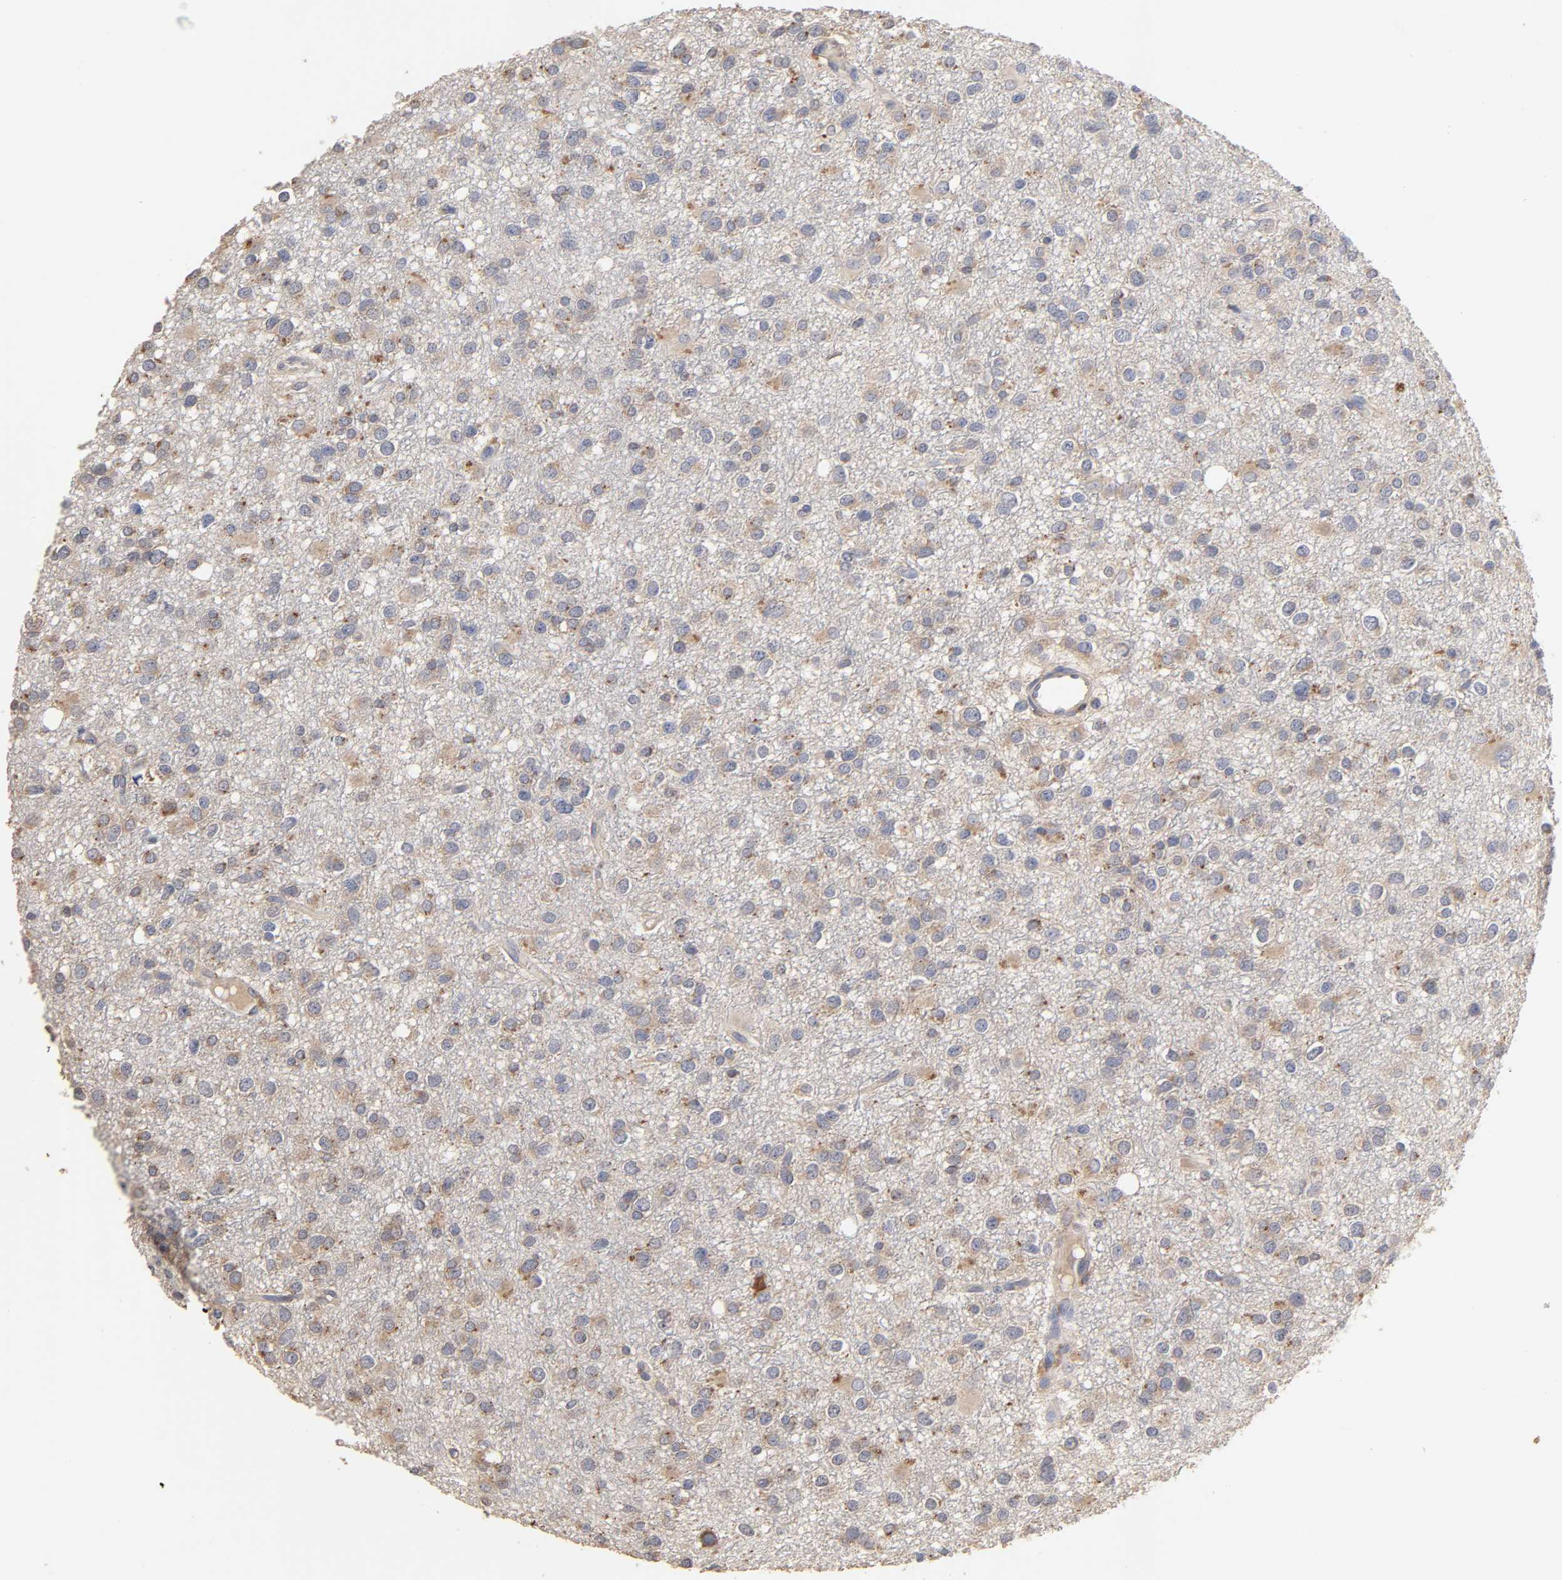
{"staining": {"intensity": "moderate", "quantity": "25%-75%", "location": "cytoplasmic/membranous"}, "tissue": "glioma", "cell_type": "Tumor cells", "image_type": "cancer", "snomed": [{"axis": "morphology", "description": "Glioma, malignant, Low grade"}, {"axis": "topography", "description": "Brain"}], "caption": "Human malignant glioma (low-grade) stained with a protein marker shows moderate staining in tumor cells.", "gene": "EIF4G2", "patient": {"sex": "male", "age": 42}}